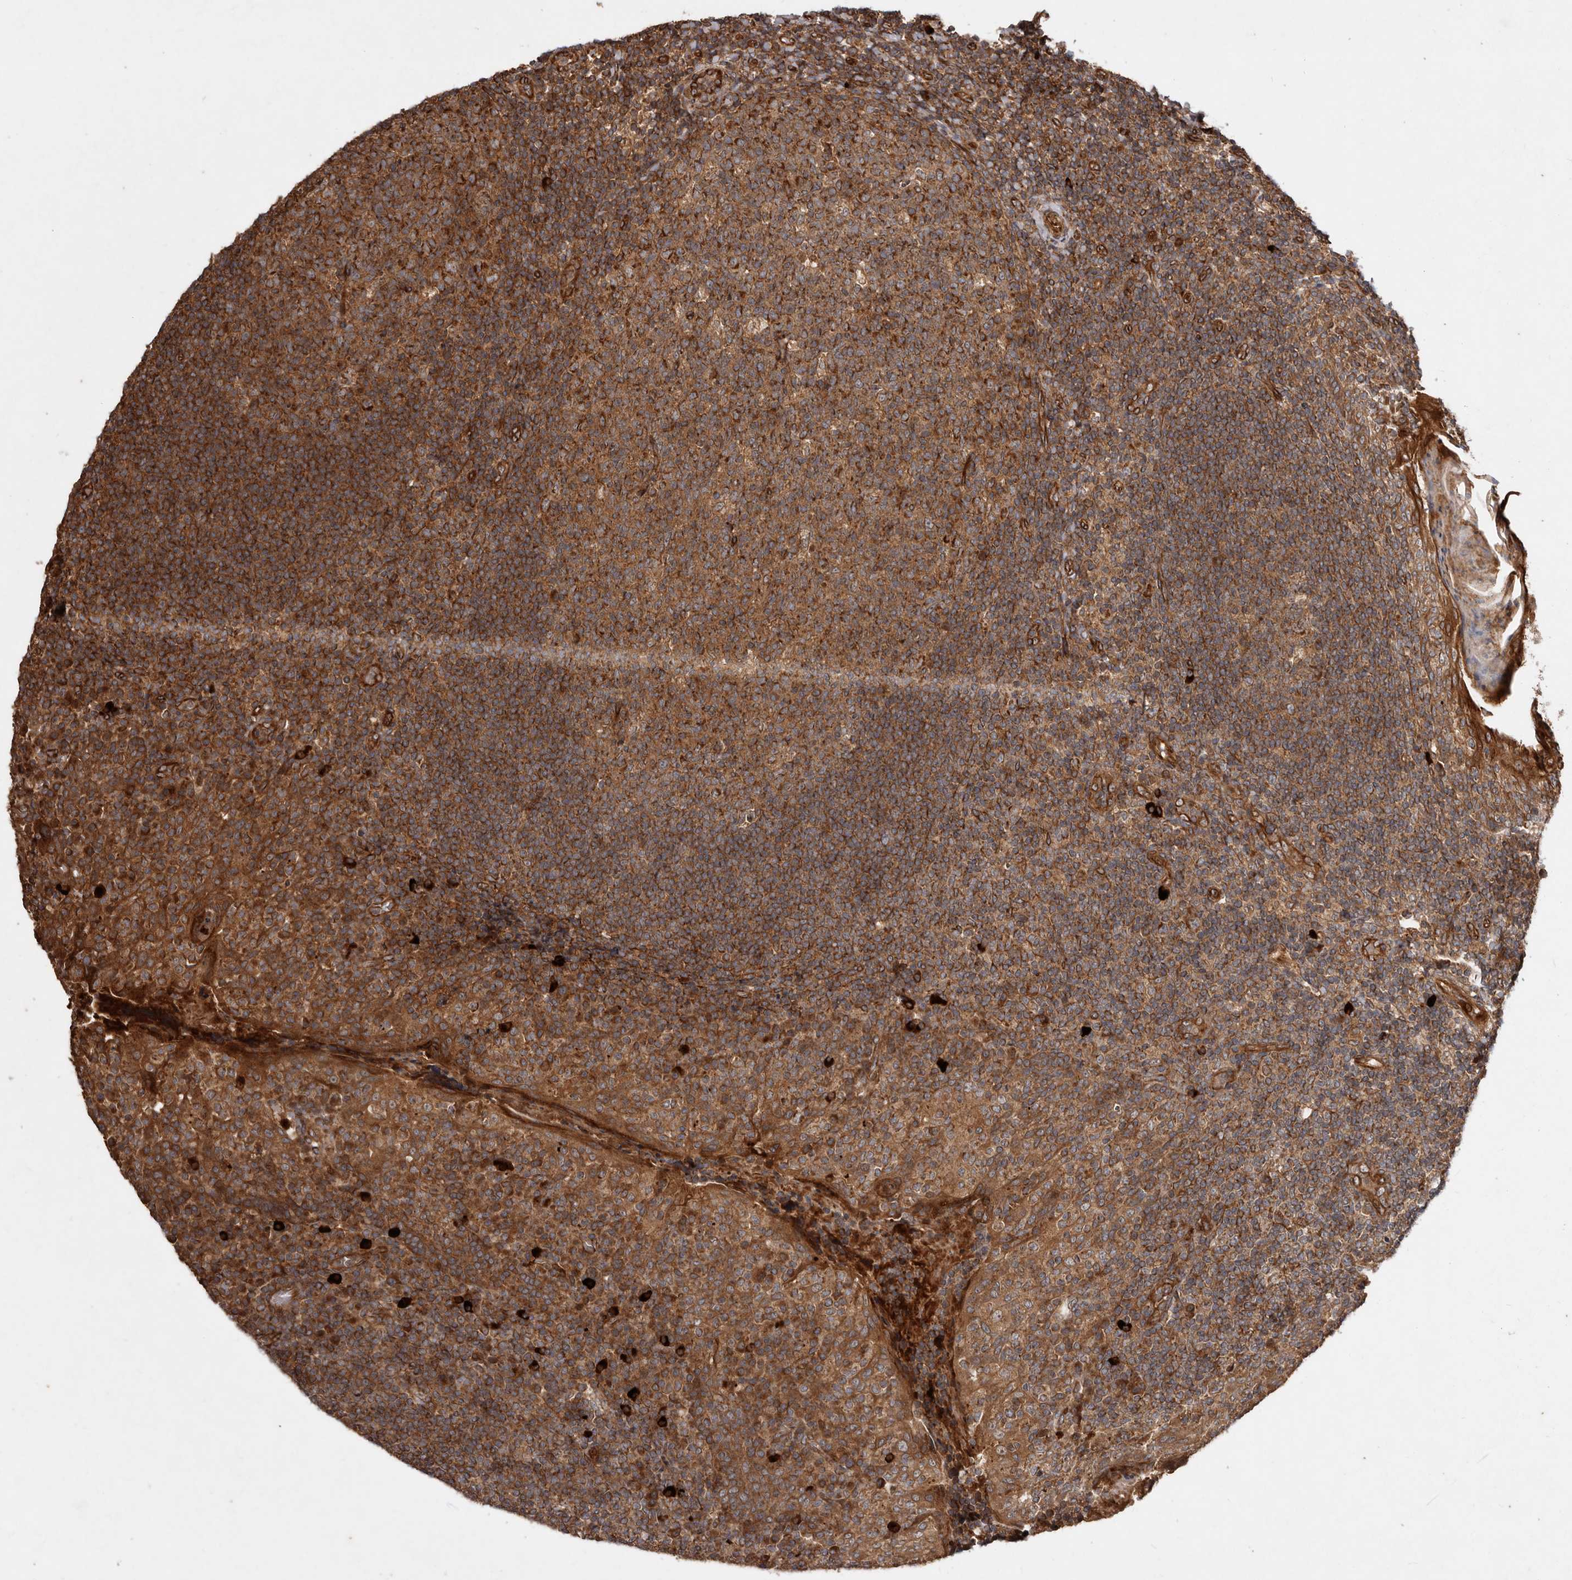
{"staining": {"intensity": "moderate", "quantity": ">75%", "location": "cytoplasmic/membranous"}, "tissue": "tonsil", "cell_type": "Germinal center cells", "image_type": "normal", "snomed": [{"axis": "morphology", "description": "Normal tissue, NOS"}, {"axis": "topography", "description": "Tonsil"}], "caption": "The photomicrograph reveals immunohistochemical staining of unremarkable tonsil. There is moderate cytoplasmic/membranous staining is seen in approximately >75% of germinal center cells. (Stains: DAB (3,3'-diaminobenzidine) in brown, nuclei in blue, Microscopy: brightfield microscopy at high magnification).", "gene": "STK36", "patient": {"sex": "female", "age": 19}}